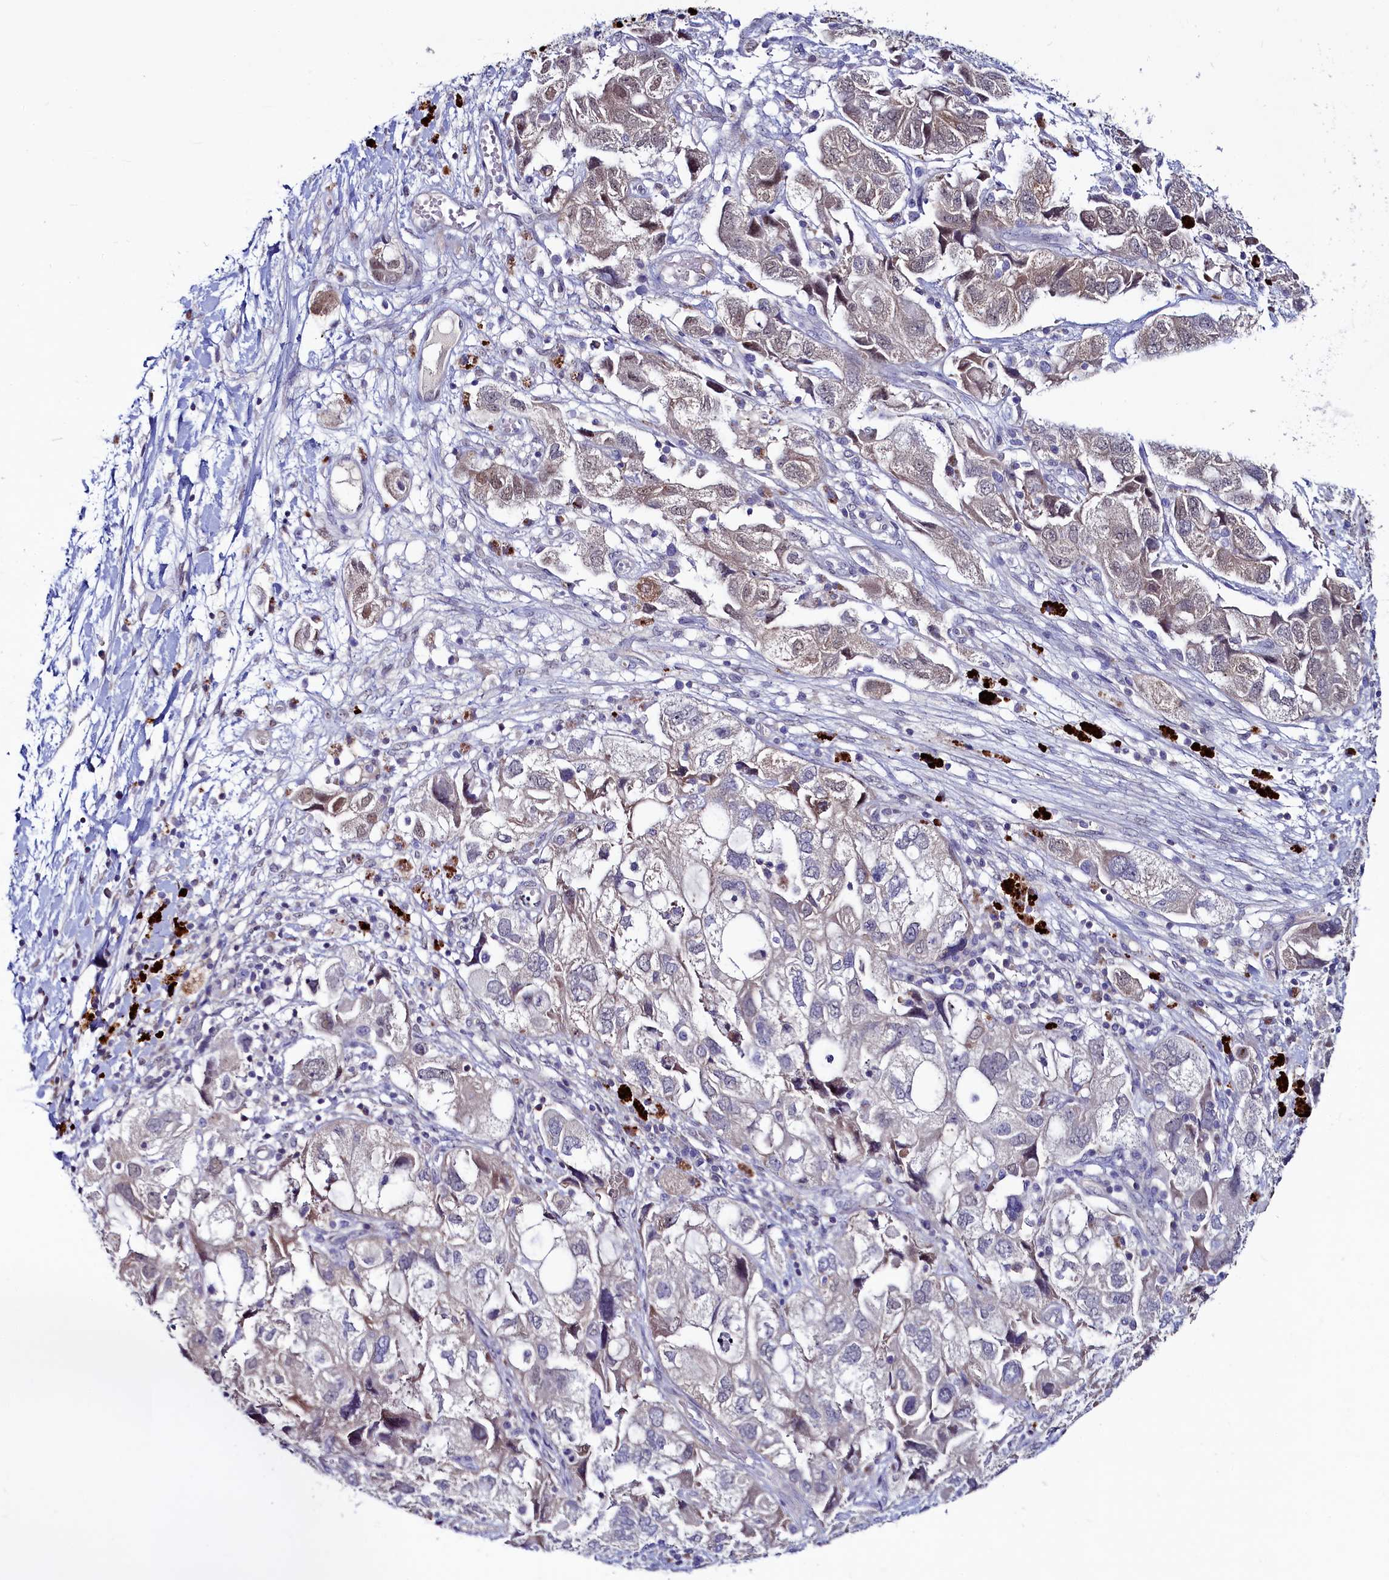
{"staining": {"intensity": "weak", "quantity": "25%-75%", "location": "cytoplasmic/membranous"}, "tissue": "ovarian cancer", "cell_type": "Tumor cells", "image_type": "cancer", "snomed": [{"axis": "morphology", "description": "Carcinoma, NOS"}, {"axis": "morphology", "description": "Cystadenocarcinoma, serous, NOS"}, {"axis": "topography", "description": "Ovary"}], "caption": "High-power microscopy captured an immunohistochemistry image of ovarian cancer (carcinoma), revealing weak cytoplasmic/membranous expression in approximately 25%-75% of tumor cells.", "gene": "ASTE1", "patient": {"sex": "female", "age": 69}}